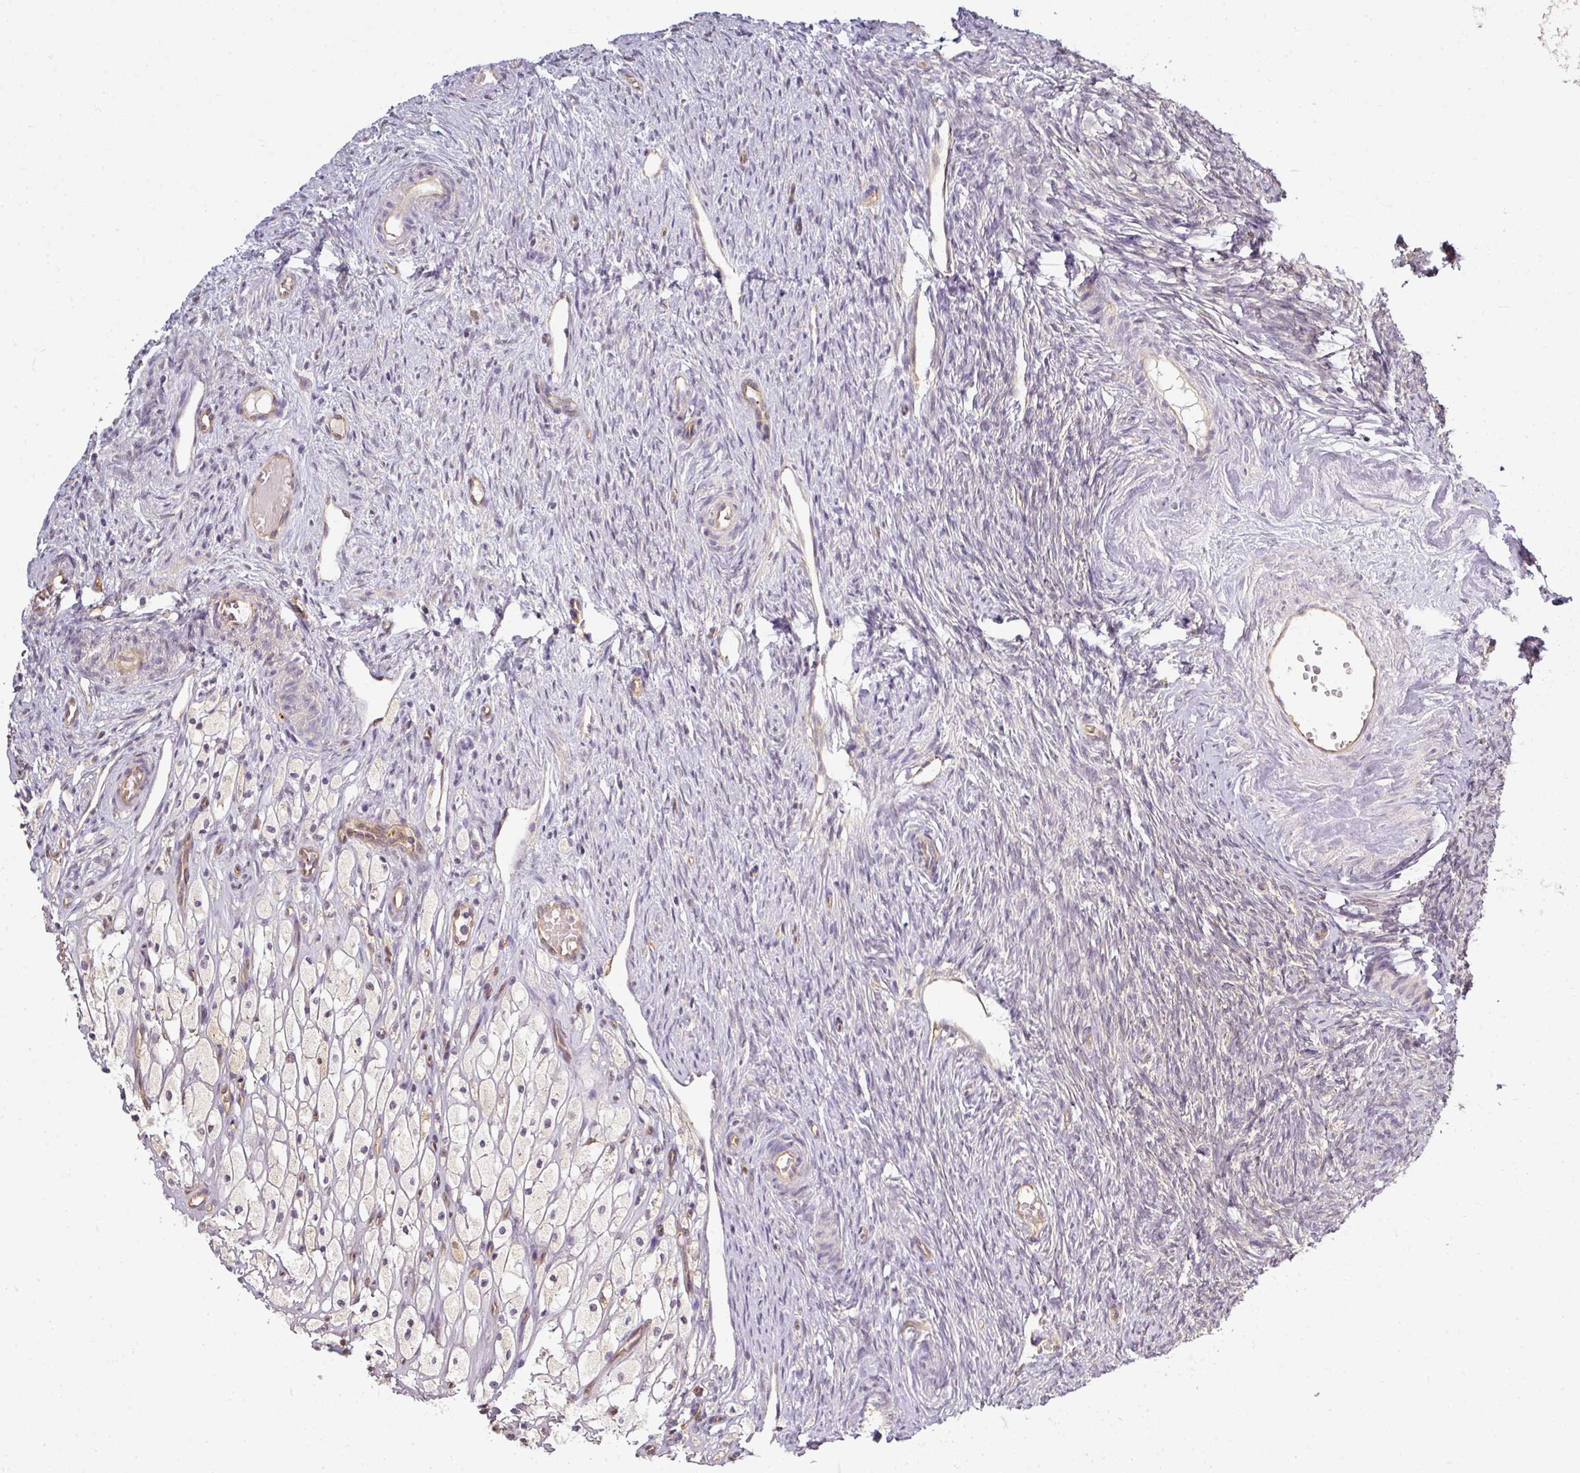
{"staining": {"intensity": "moderate", "quantity": ">75%", "location": "cytoplasmic/membranous"}, "tissue": "ovary", "cell_type": "Follicle cells", "image_type": "normal", "snomed": [{"axis": "morphology", "description": "Normal tissue, NOS"}, {"axis": "topography", "description": "Ovary"}], "caption": "High-power microscopy captured an immunohistochemistry (IHC) photomicrograph of unremarkable ovary, revealing moderate cytoplasmic/membranous expression in about >75% of follicle cells. (Stains: DAB in brown, nuclei in blue, Microscopy: brightfield microscopy at high magnification).", "gene": "ANKRD18A", "patient": {"sex": "female", "age": 51}}